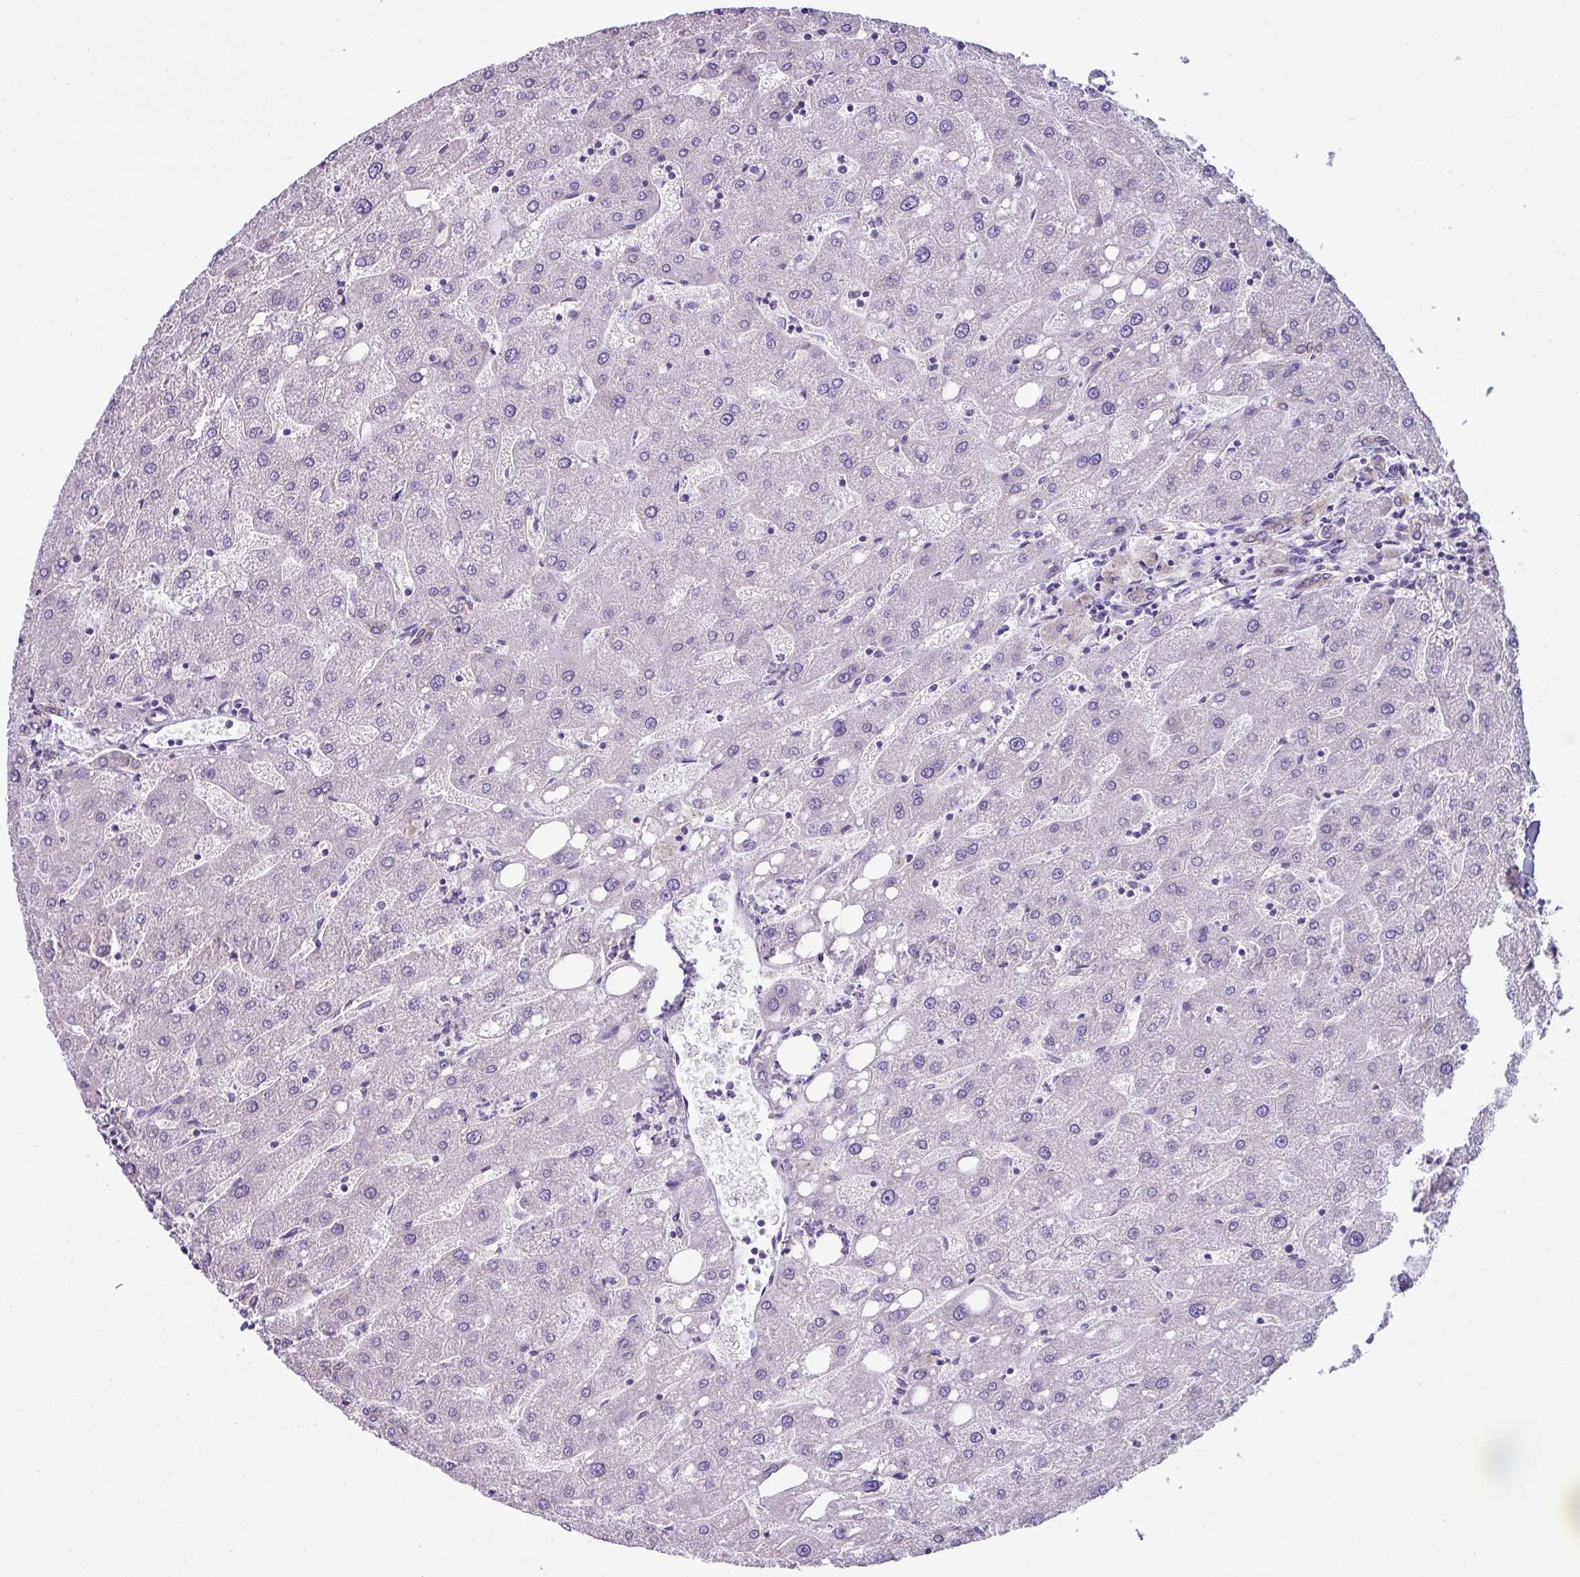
{"staining": {"intensity": "negative", "quantity": "none", "location": "none"}, "tissue": "liver", "cell_type": "Cholangiocytes", "image_type": "normal", "snomed": [{"axis": "morphology", "description": "Normal tissue, NOS"}, {"axis": "topography", "description": "Liver"}], "caption": "IHC of unremarkable liver exhibits no positivity in cholangiocytes.", "gene": "PALS2", "patient": {"sex": "male", "age": 67}}